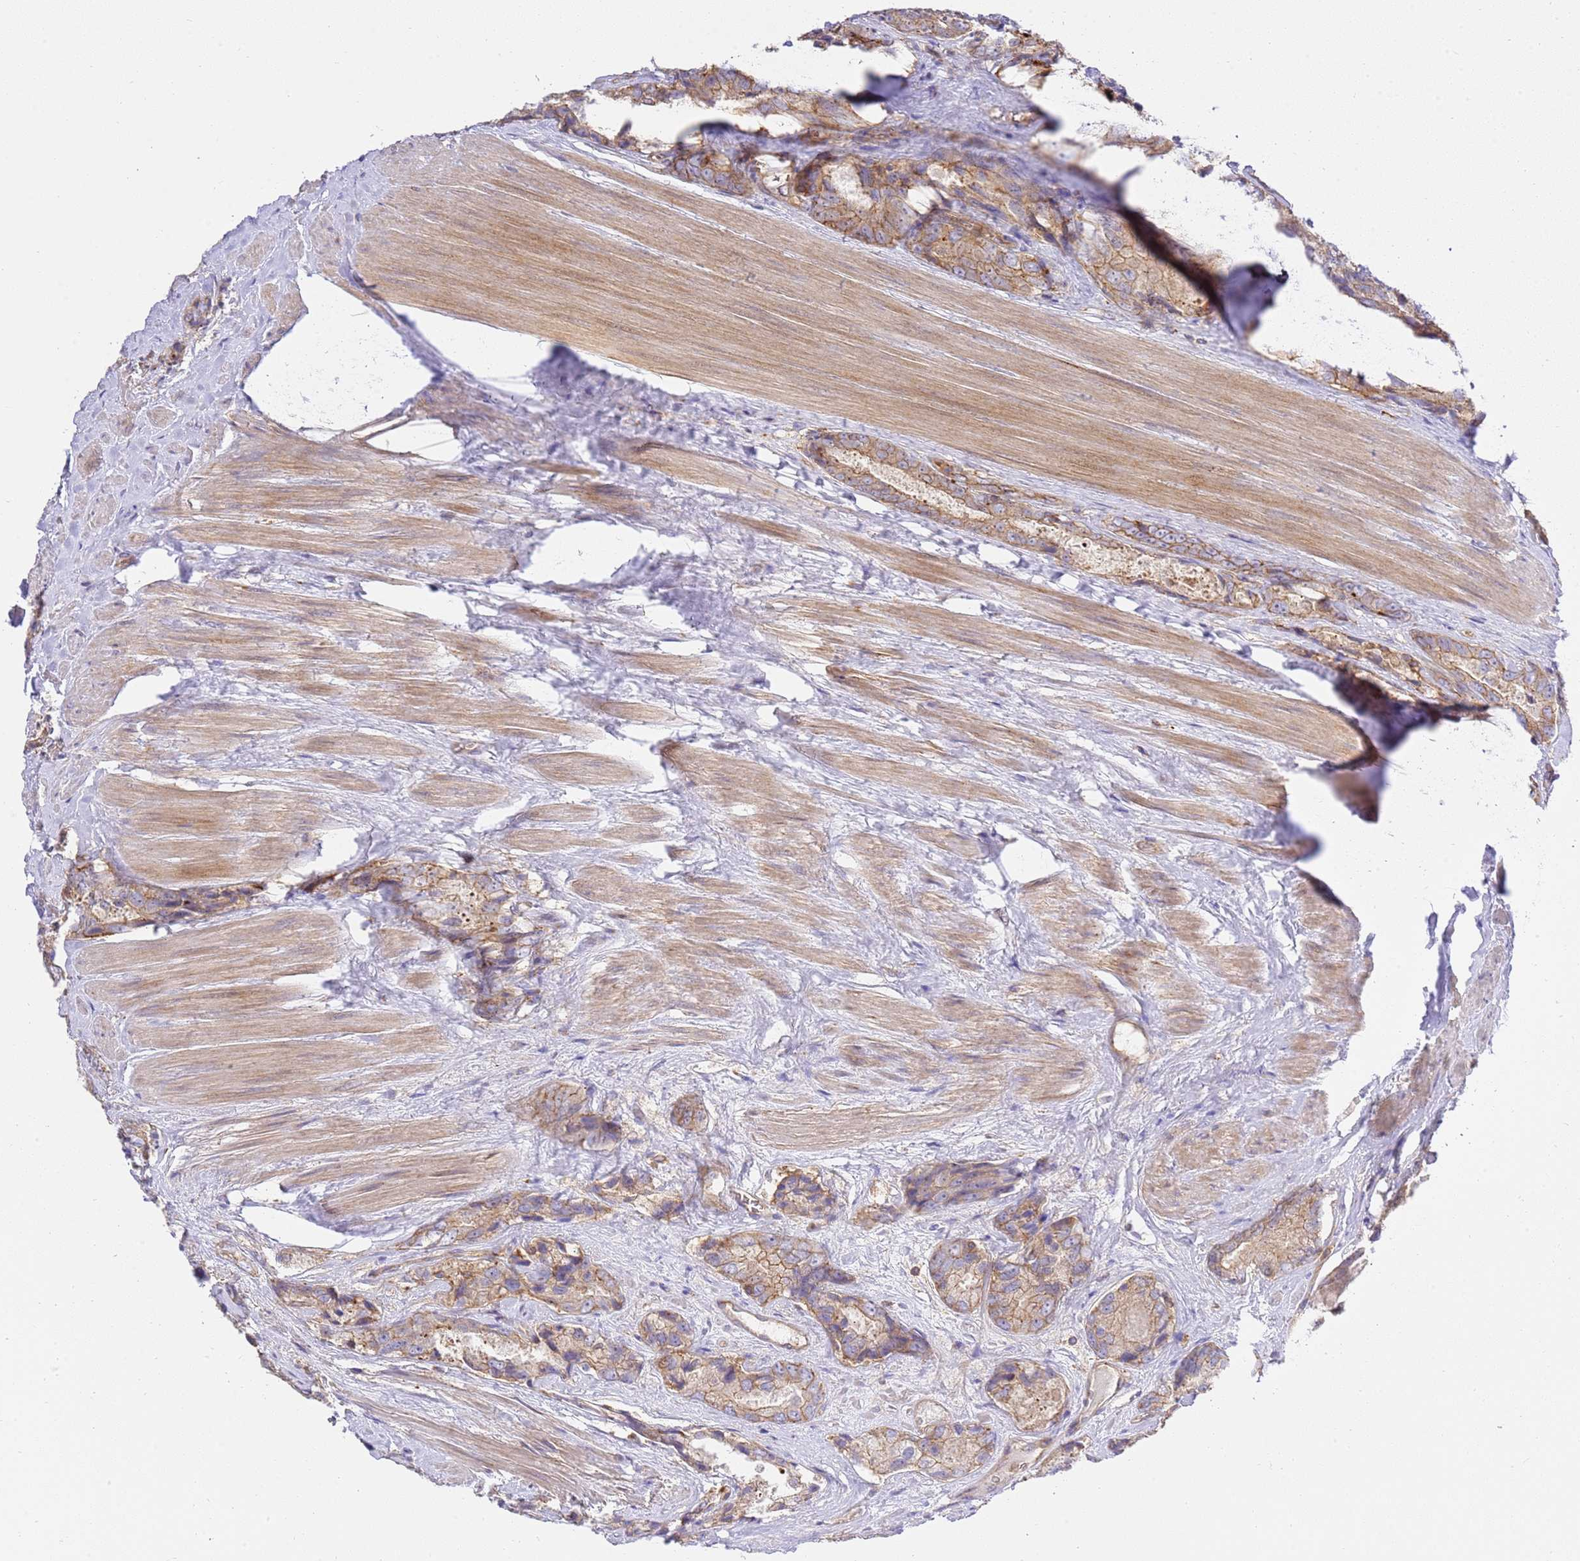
{"staining": {"intensity": "moderate", "quantity": ">75%", "location": "cytoplasmic/membranous"}, "tissue": "prostate cancer", "cell_type": "Tumor cells", "image_type": "cancer", "snomed": [{"axis": "morphology", "description": "Adenocarcinoma, Low grade"}, {"axis": "topography", "description": "Prostate"}], "caption": "The image reveals immunohistochemical staining of prostate cancer. There is moderate cytoplasmic/membranous expression is present in approximately >75% of tumor cells.", "gene": "EFCAB8", "patient": {"sex": "male", "age": 68}}